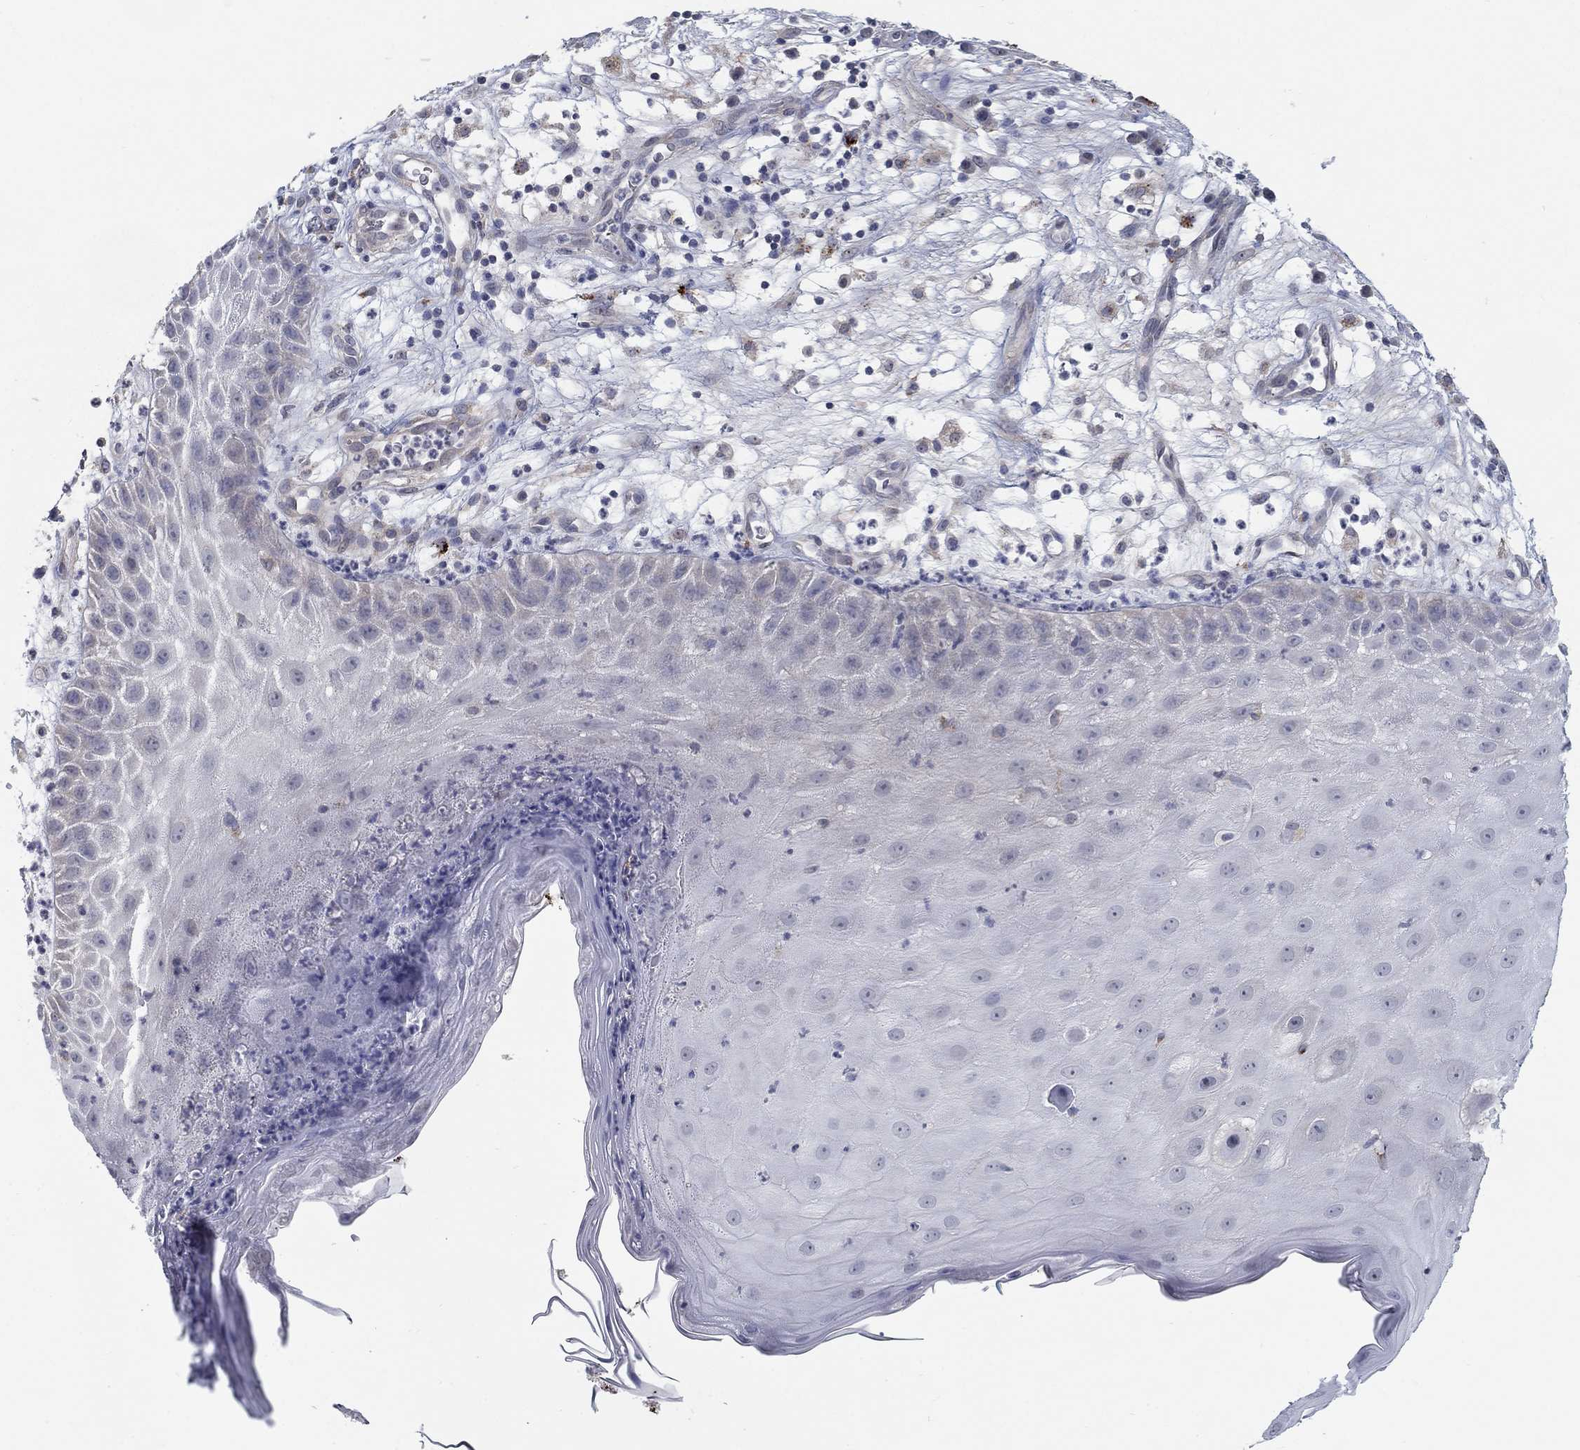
{"staining": {"intensity": "negative", "quantity": "none", "location": "none"}, "tissue": "skin cancer", "cell_type": "Tumor cells", "image_type": "cancer", "snomed": [{"axis": "morphology", "description": "Normal tissue, NOS"}, {"axis": "morphology", "description": "Squamous cell carcinoma, NOS"}, {"axis": "topography", "description": "Skin"}], "caption": "Immunohistochemistry histopathology image of neoplastic tissue: human skin cancer stained with DAB reveals no significant protein staining in tumor cells. (Brightfield microscopy of DAB immunohistochemistry (IHC) at high magnification).", "gene": "MTSS2", "patient": {"sex": "male", "age": 79}}